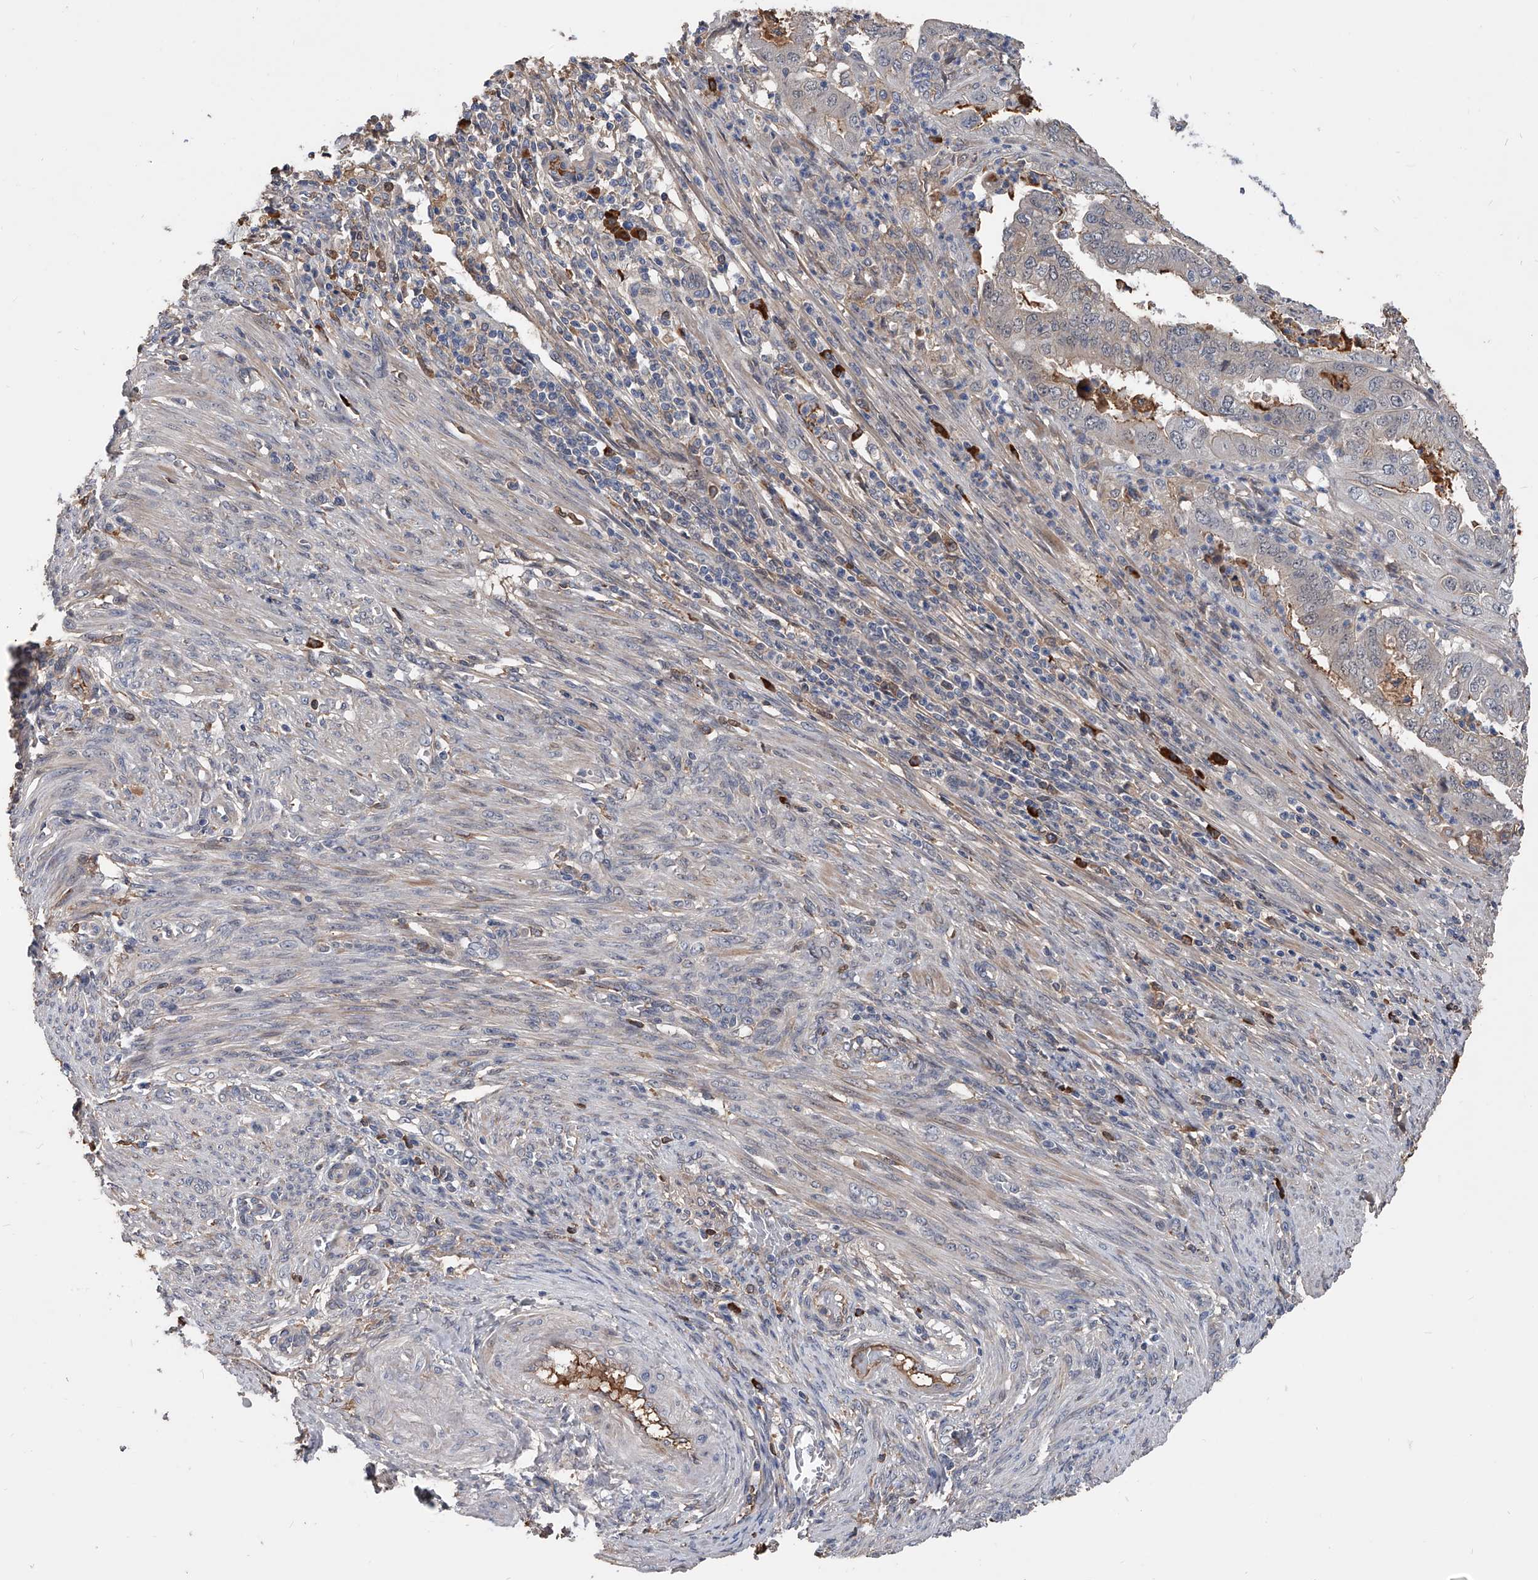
{"staining": {"intensity": "negative", "quantity": "none", "location": "none"}, "tissue": "endometrial cancer", "cell_type": "Tumor cells", "image_type": "cancer", "snomed": [{"axis": "morphology", "description": "Adenocarcinoma, NOS"}, {"axis": "topography", "description": "Endometrium"}], "caption": "The IHC micrograph has no significant positivity in tumor cells of adenocarcinoma (endometrial) tissue.", "gene": "ZNF25", "patient": {"sex": "female", "age": 51}}